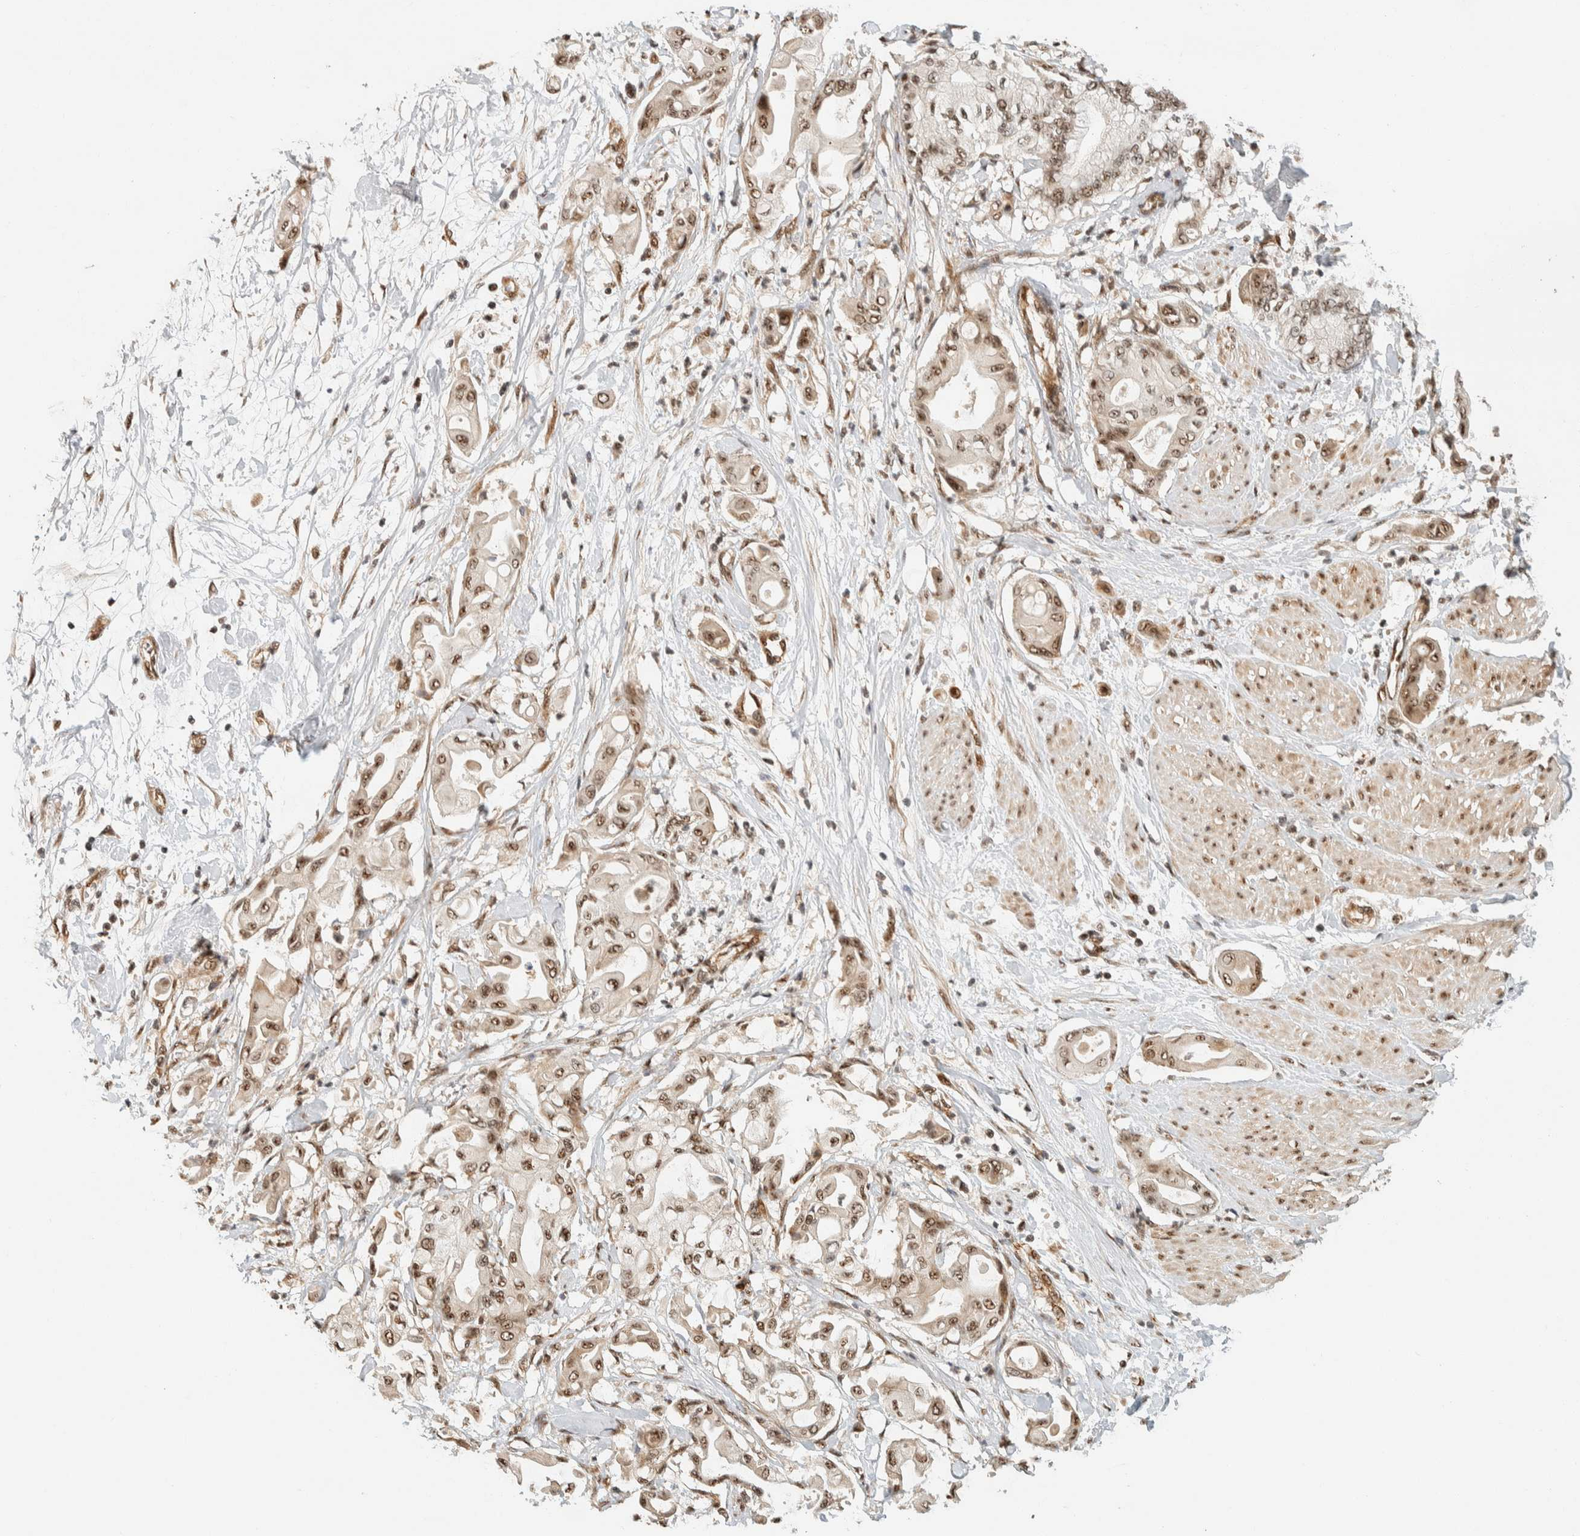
{"staining": {"intensity": "moderate", "quantity": ">75%", "location": "nuclear"}, "tissue": "pancreatic cancer", "cell_type": "Tumor cells", "image_type": "cancer", "snomed": [{"axis": "morphology", "description": "Adenocarcinoma, NOS"}, {"axis": "morphology", "description": "Adenocarcinoma, metastatic, NOS"}, {"axis": "topography", "description": "Lymph node"}, {"axis": "topography", "description": "Pancreas"}, {"axis": "topography", "description": "Duodenum"}], "caption": "Pancreatic cancer (metastatic adenocarcinoma) tissue shows moderate nuclear positivity in approximately >75% of tumor cells", "gene": "SIK1", "patient": {"sex": "female", "age": 64}}